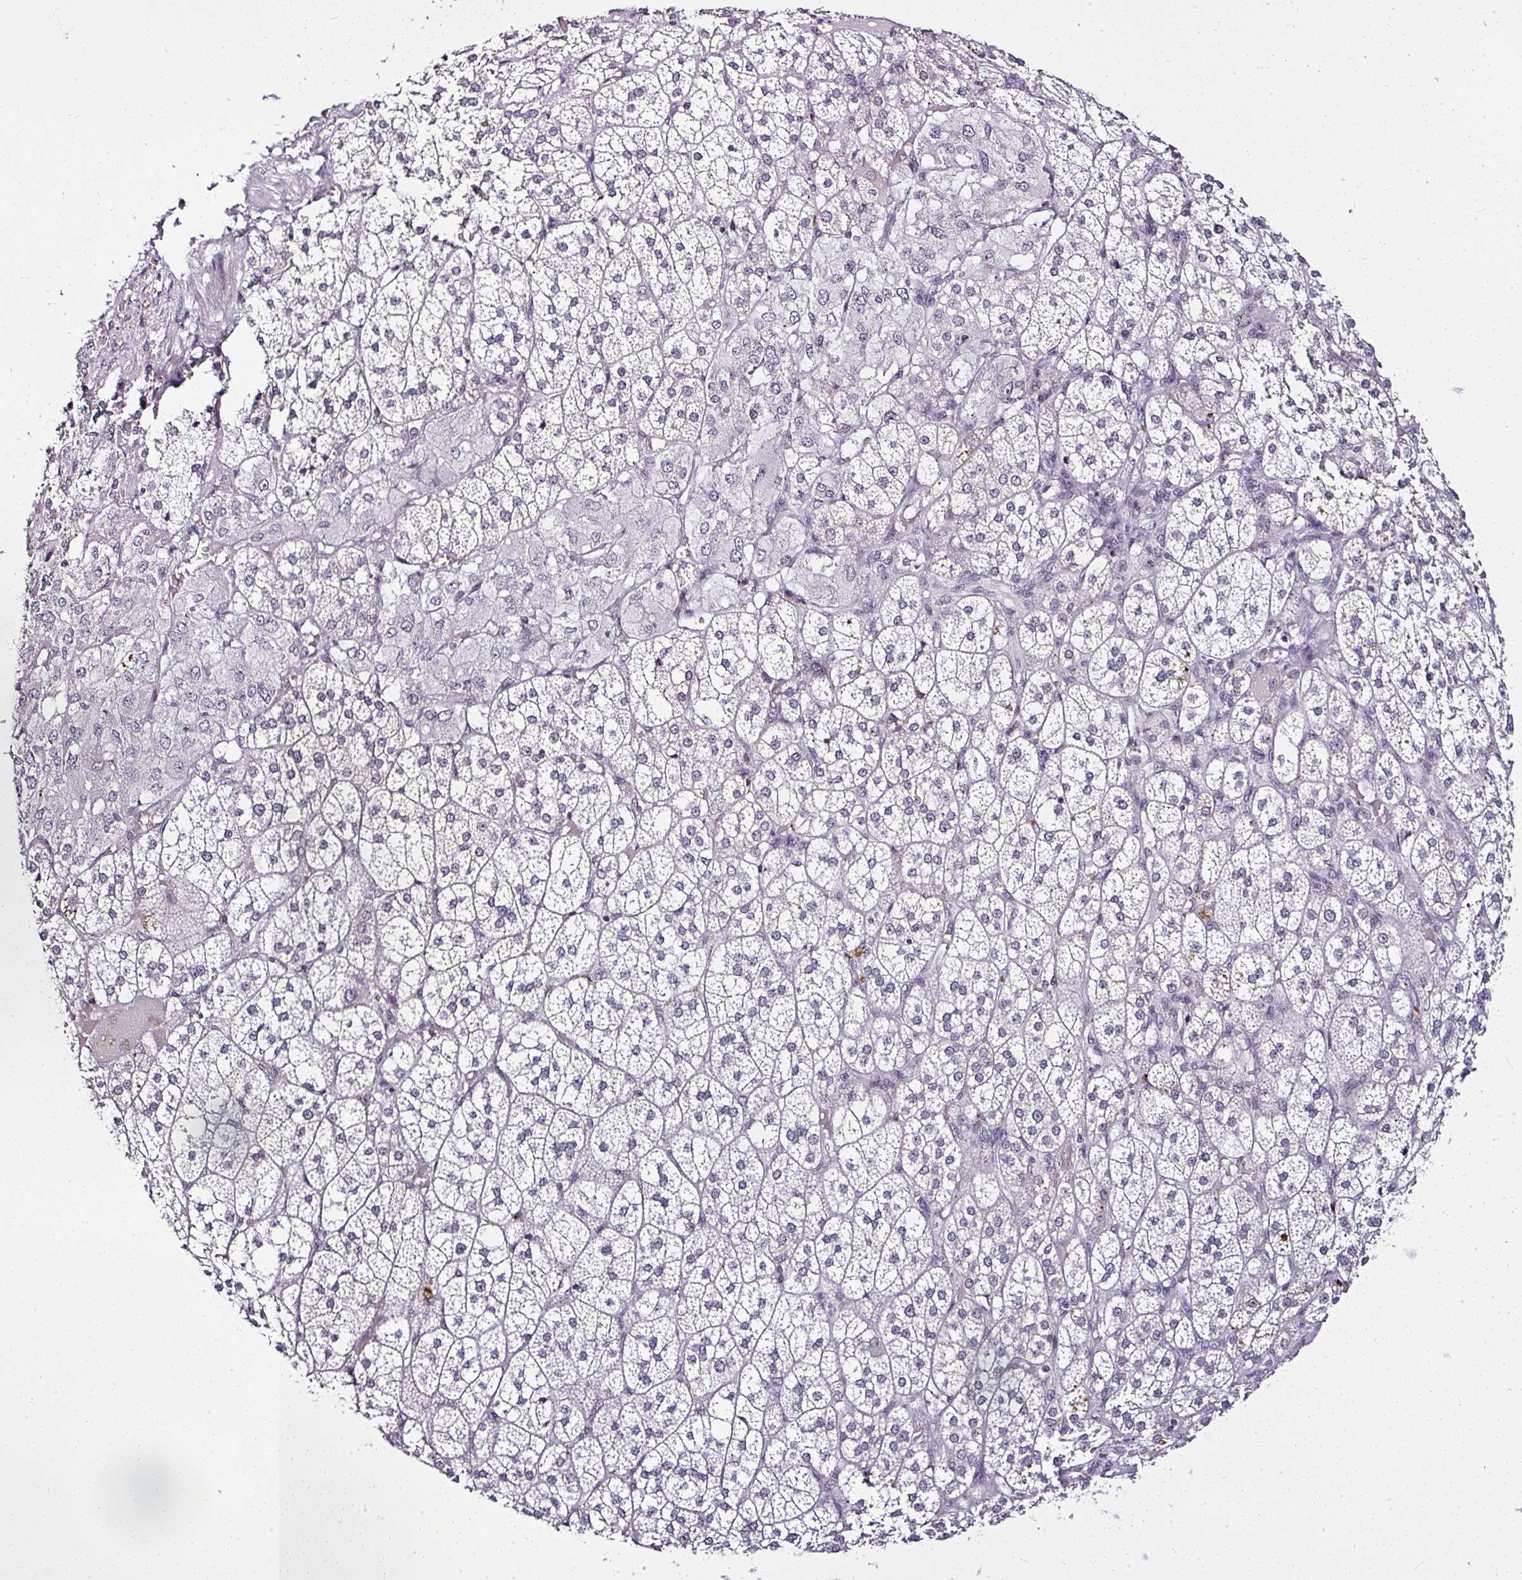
{"staining": {"intensity": "weak", "quantity": "<25%", "location": "cytoplasmic/membranous"}, "tissue": "adrenal gland", "cell_type": "Glandular cells", "image_type": "normal", "snomed": [{"axis": "morphology", "description": "Normal tissue, NOS"}, {"axis": "topography", "description": "Adrenal gland"}], "caption": "A high-resolution micrograph shows immunohistochemistry (IHC) staining of benign adrenal gland, which demonstrates no significant positivity in glandular cells. (DAB immunohistochemistry (IHC), high magnification).", "gene": "SERPINB3", "patient": {"sex": "female", "age": 60}}